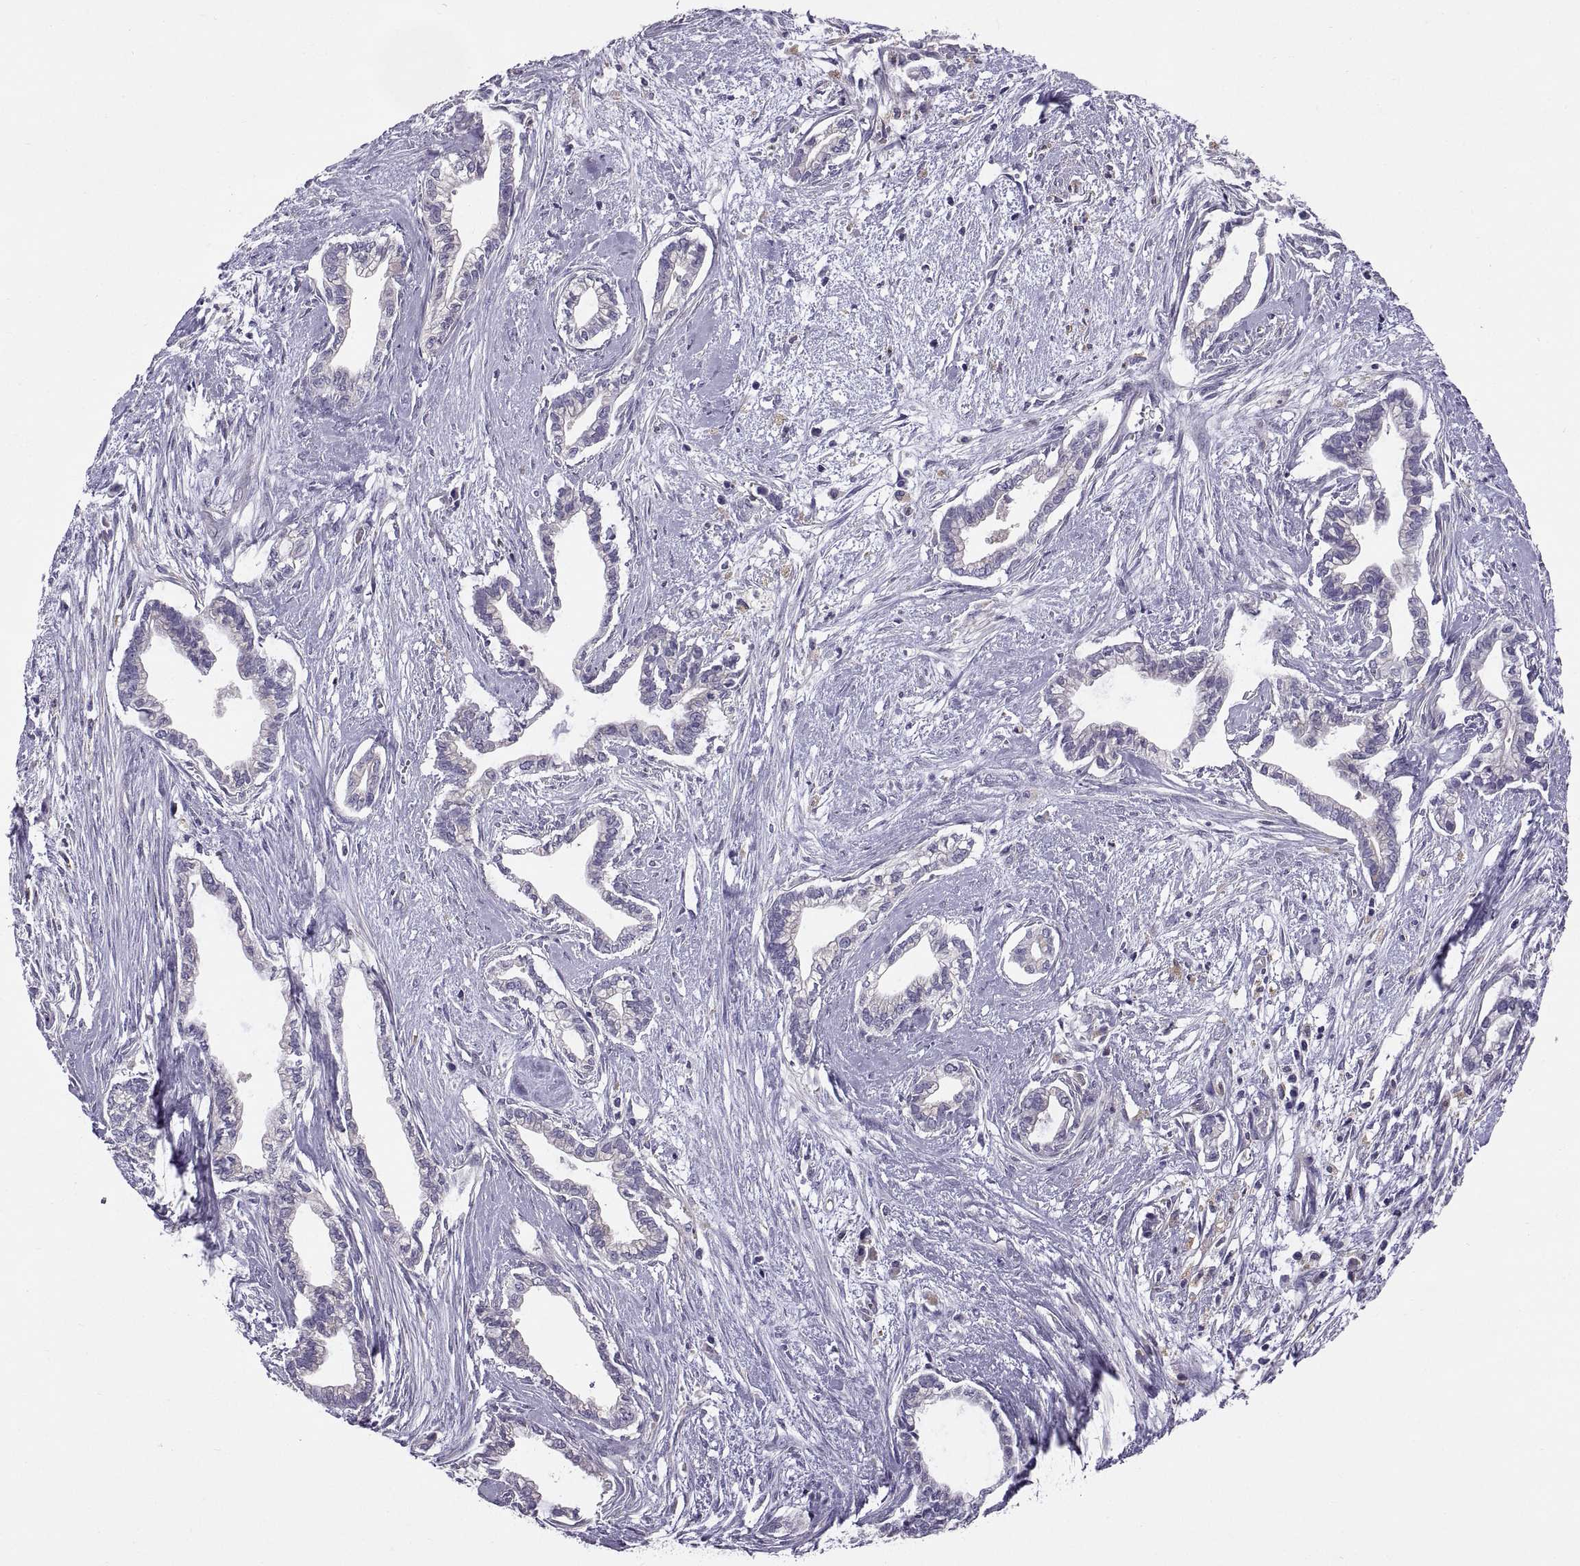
{"staining": {"intensity": "negative", "quantity": "none", "location": "none"}, "tissue": "cervical cancer", "cell_type": "Tumor cells", "image_type": "cancer", "snomed": [{"axis": "morphology", "description": "Adenocarcinoma, NOS"}, {"axis": "topography", "description": "Cervix"}], "caption": "IHC micrograph of human cervical cancer stained for a protein (brown), which reveals no staining in tumor cells.", "gene": "ARSL", "patient": {"sex": "female", "age": 62}}